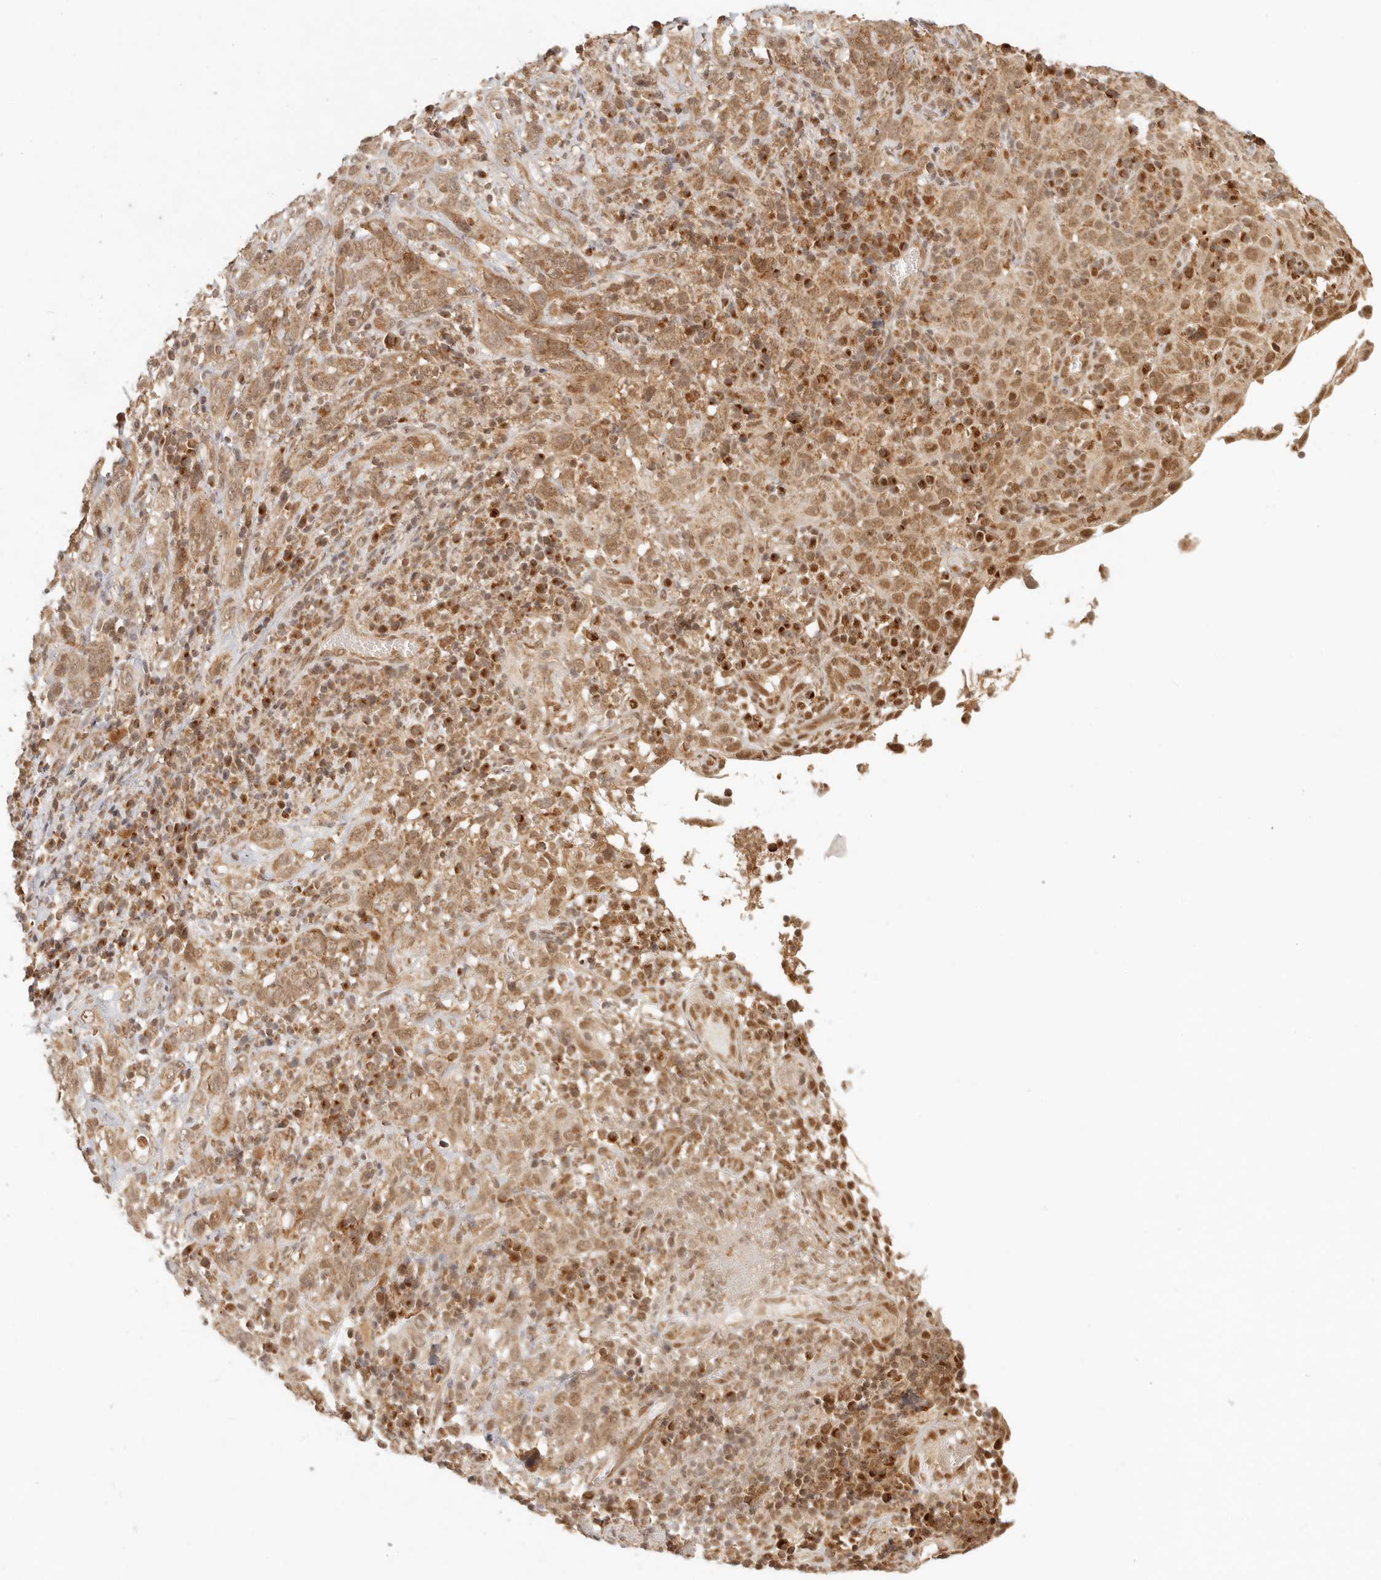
{"staining": {"intensity": "moderate", "quantity": ">75%", "location": "cytoplasmic/membranous,nuclear"}, "tissue": "cervical cancer", "cell_type": "Tumor cells", "image_type": "cancer", "snomed": [{"axis": "morphology", "description": "Squamous cell carcinoma, NOS"}, {"axis": "topography", "description": "Cervix"}], "caption": "Immunohistochemical staining of squamous cell carcinoma (cervical) reveals moderate cytoplasmic/membranous and nuclear protein staining in approximately >75% of tumor cells. (DAB IHC, brown staining for protein, blue staining for nuclei).", "gene": "INTS11", "patient": {"sex": "female", "age": 46}}